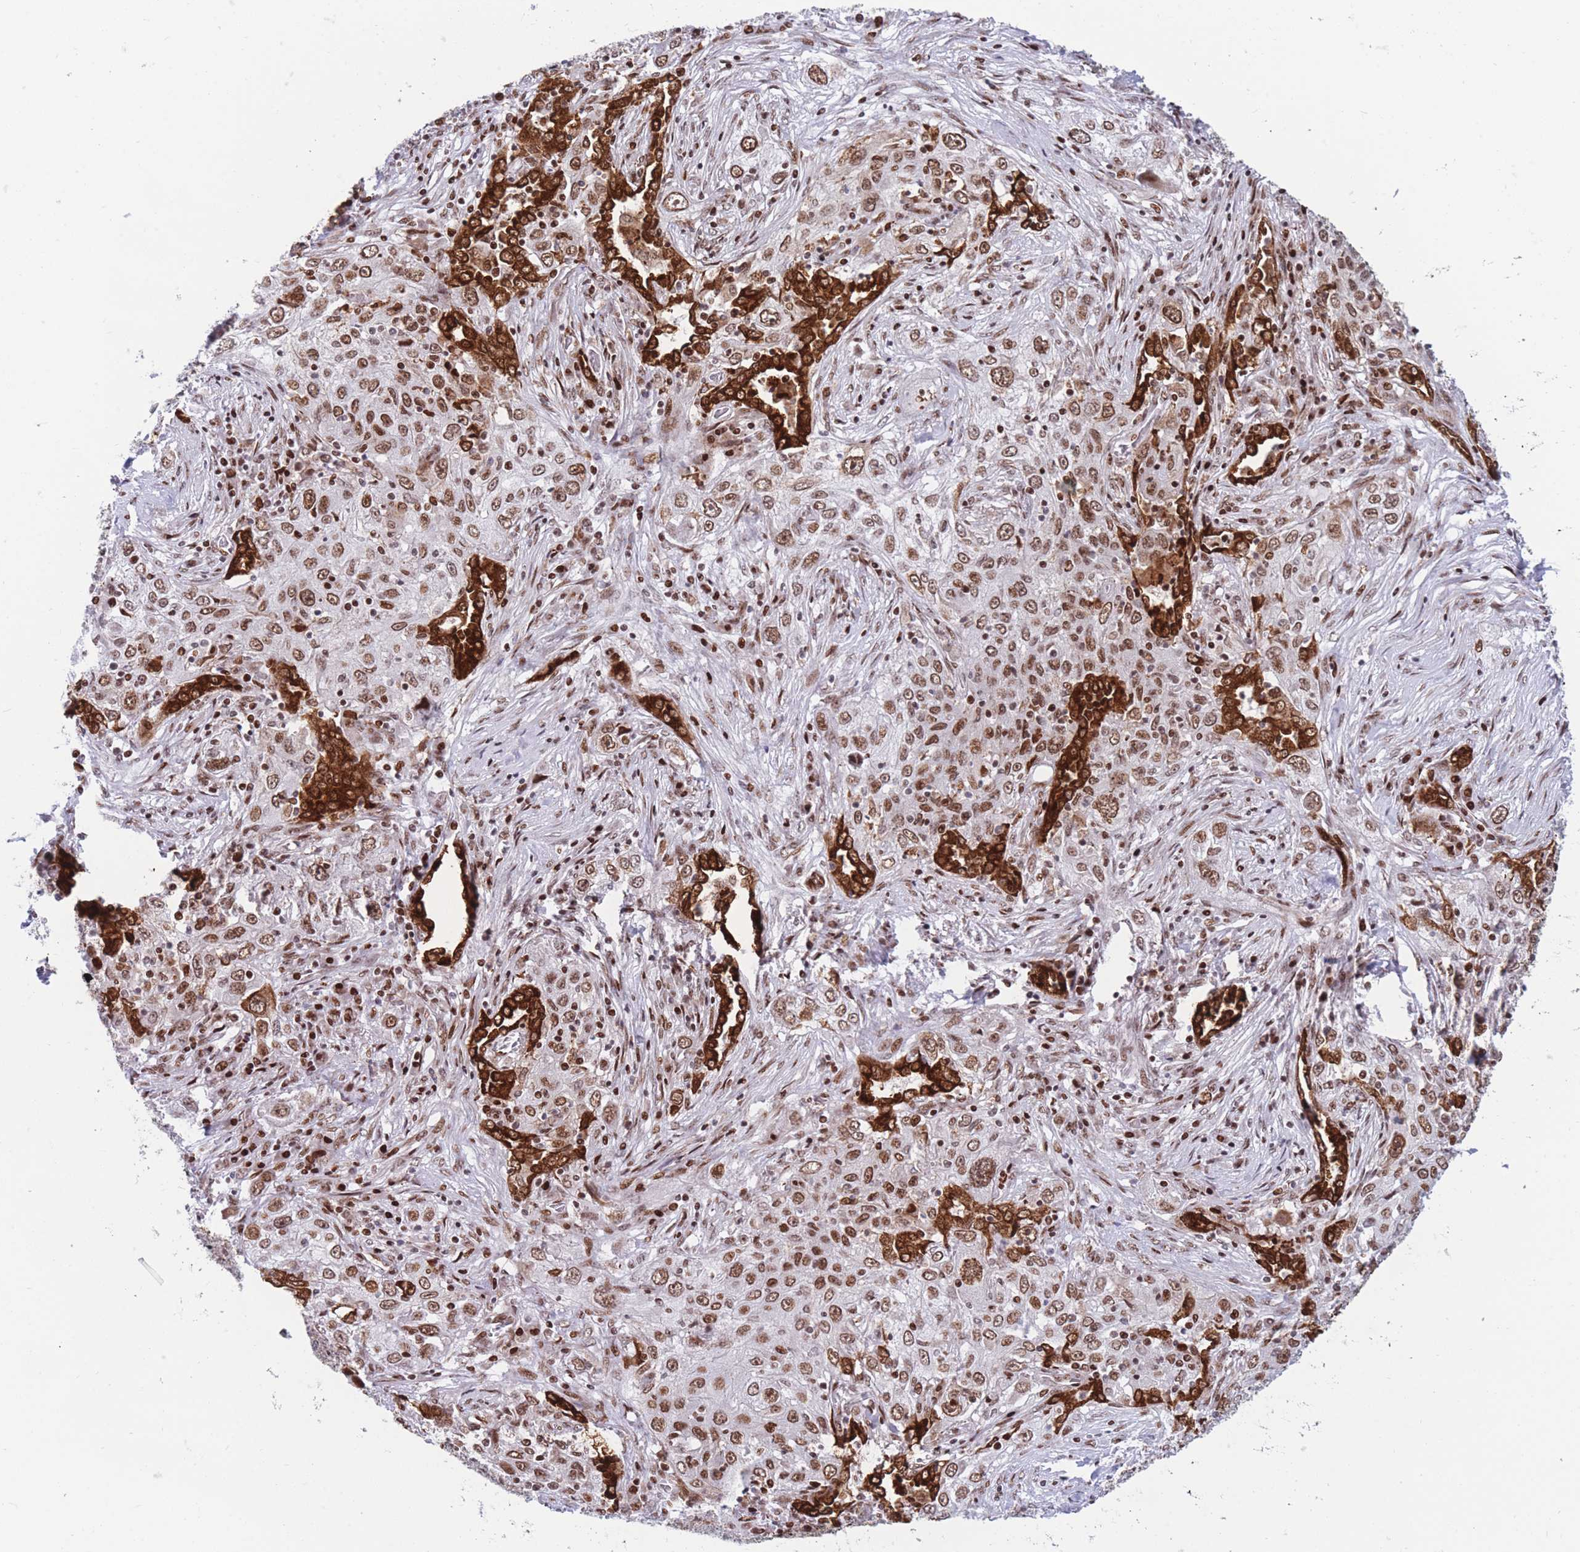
{"staining": {"intensity": "moderate", "quantity": ">75%", "location": "nuclear"}, "tissue": "lung cancer", "cell_type": "Tumor cells", "image_type": "cancer", "snomed": [{"axis": "morphology", "description": "Squamous cell carcinoma, NOS"}, {"axis": "topography", "description": "Lung"}], "caption": "There is medium levels of moderate nuclear positivity in tumor cells of lung squamous cell carcinoma, as demonstrated by immunohistochemical staining (brown color).", "gene": "DNAJC3", "patient": {"sex": "female", "age": 69}}